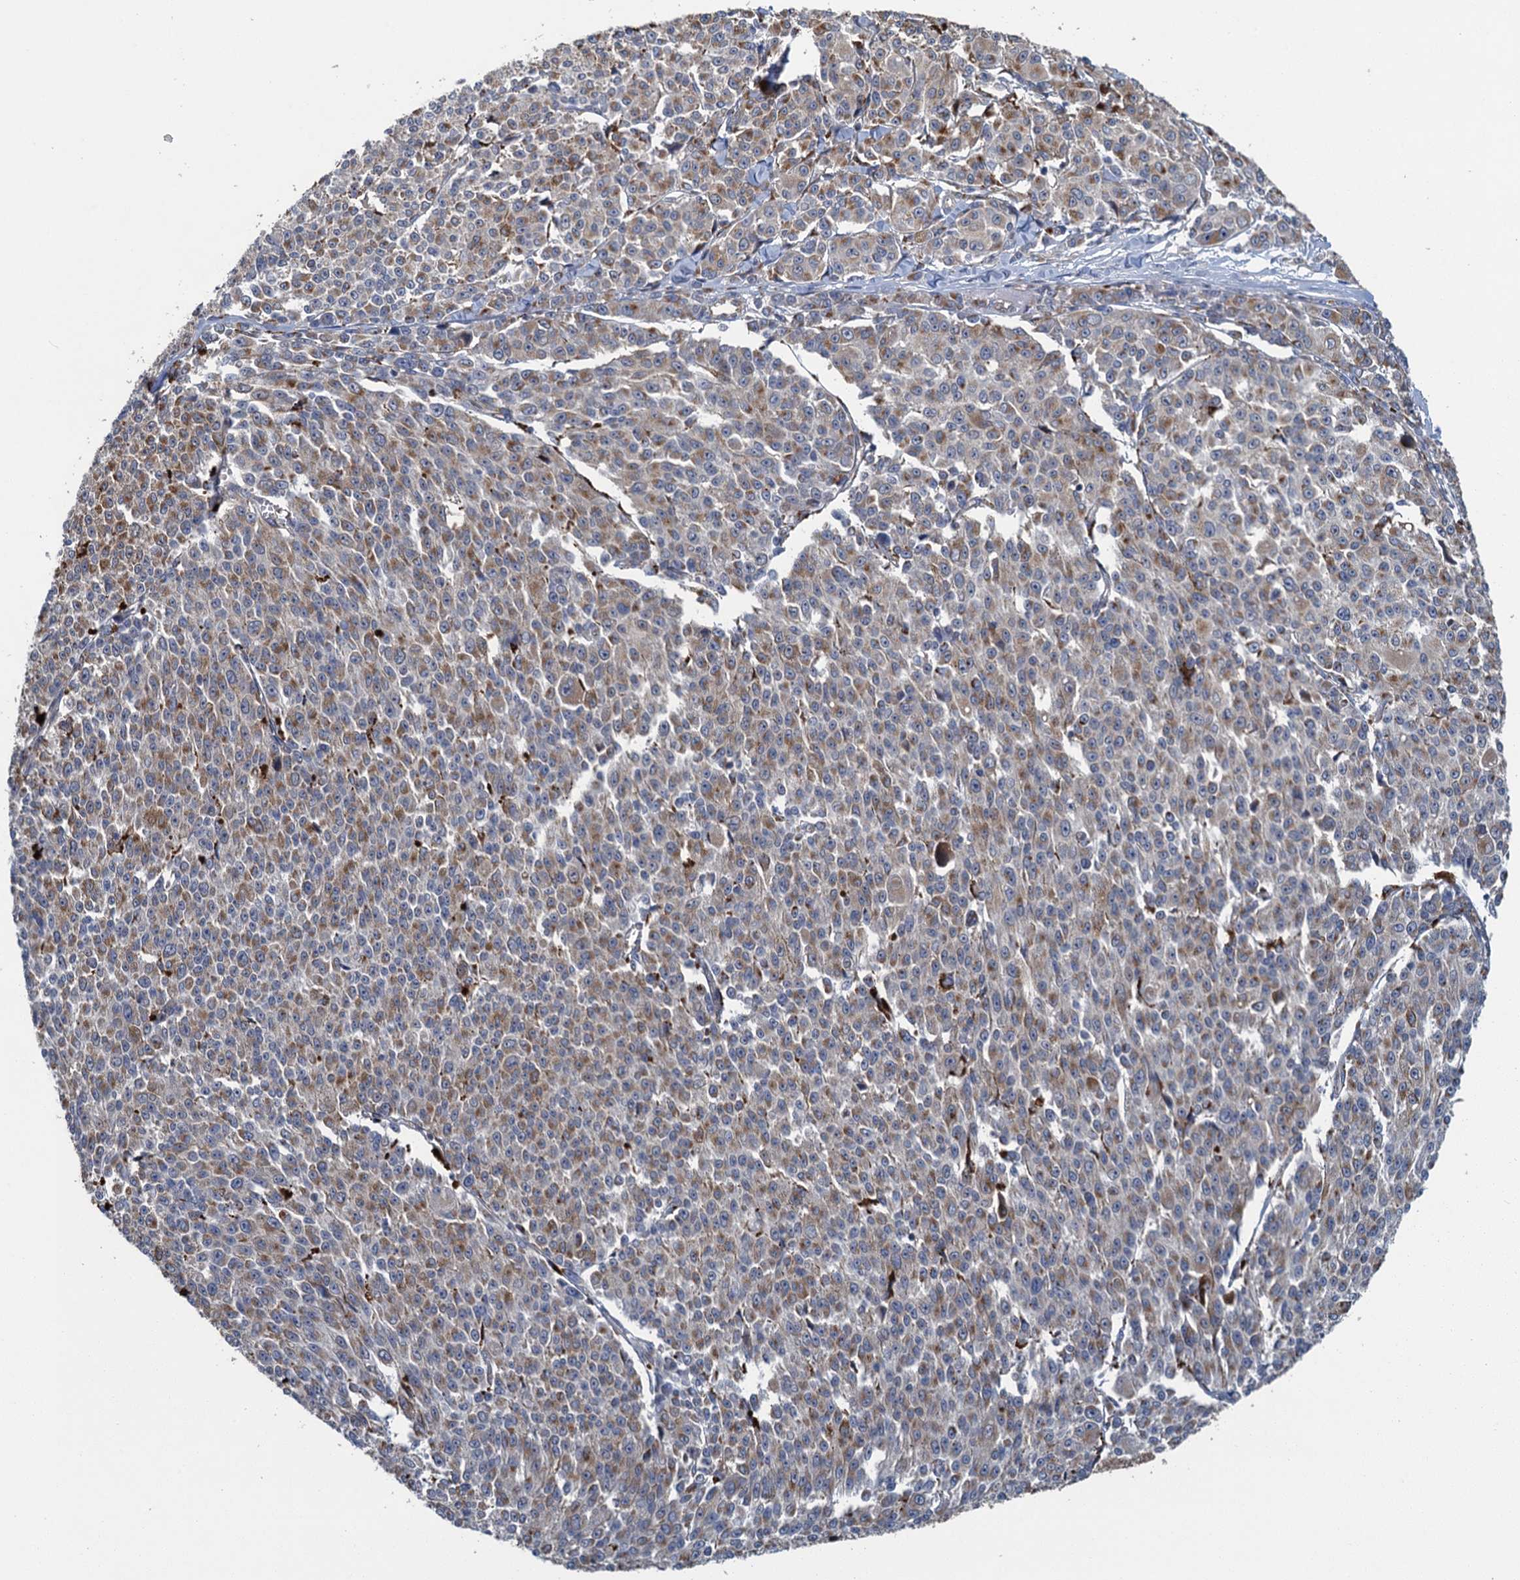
{"staining": {"intensity": "moderate", "quantity": ">75%", "location": "cytoplasmic/membranous"}, "tissue": "melanoma", "cell_type": "Tumor cells", "image_type": "cancer", "snomed": [{"axis": "morphology", "description": "Malignant melanoma, NOS"}, {"axis": "topography", "description": "Skin"}], "caption": "Moderate cytoplasmic/membranous staining is present in approximately >75% of tumor cells in melanoma.", "gene": "KBTBD8", "patient": {"sex": "female", "age": 52}}